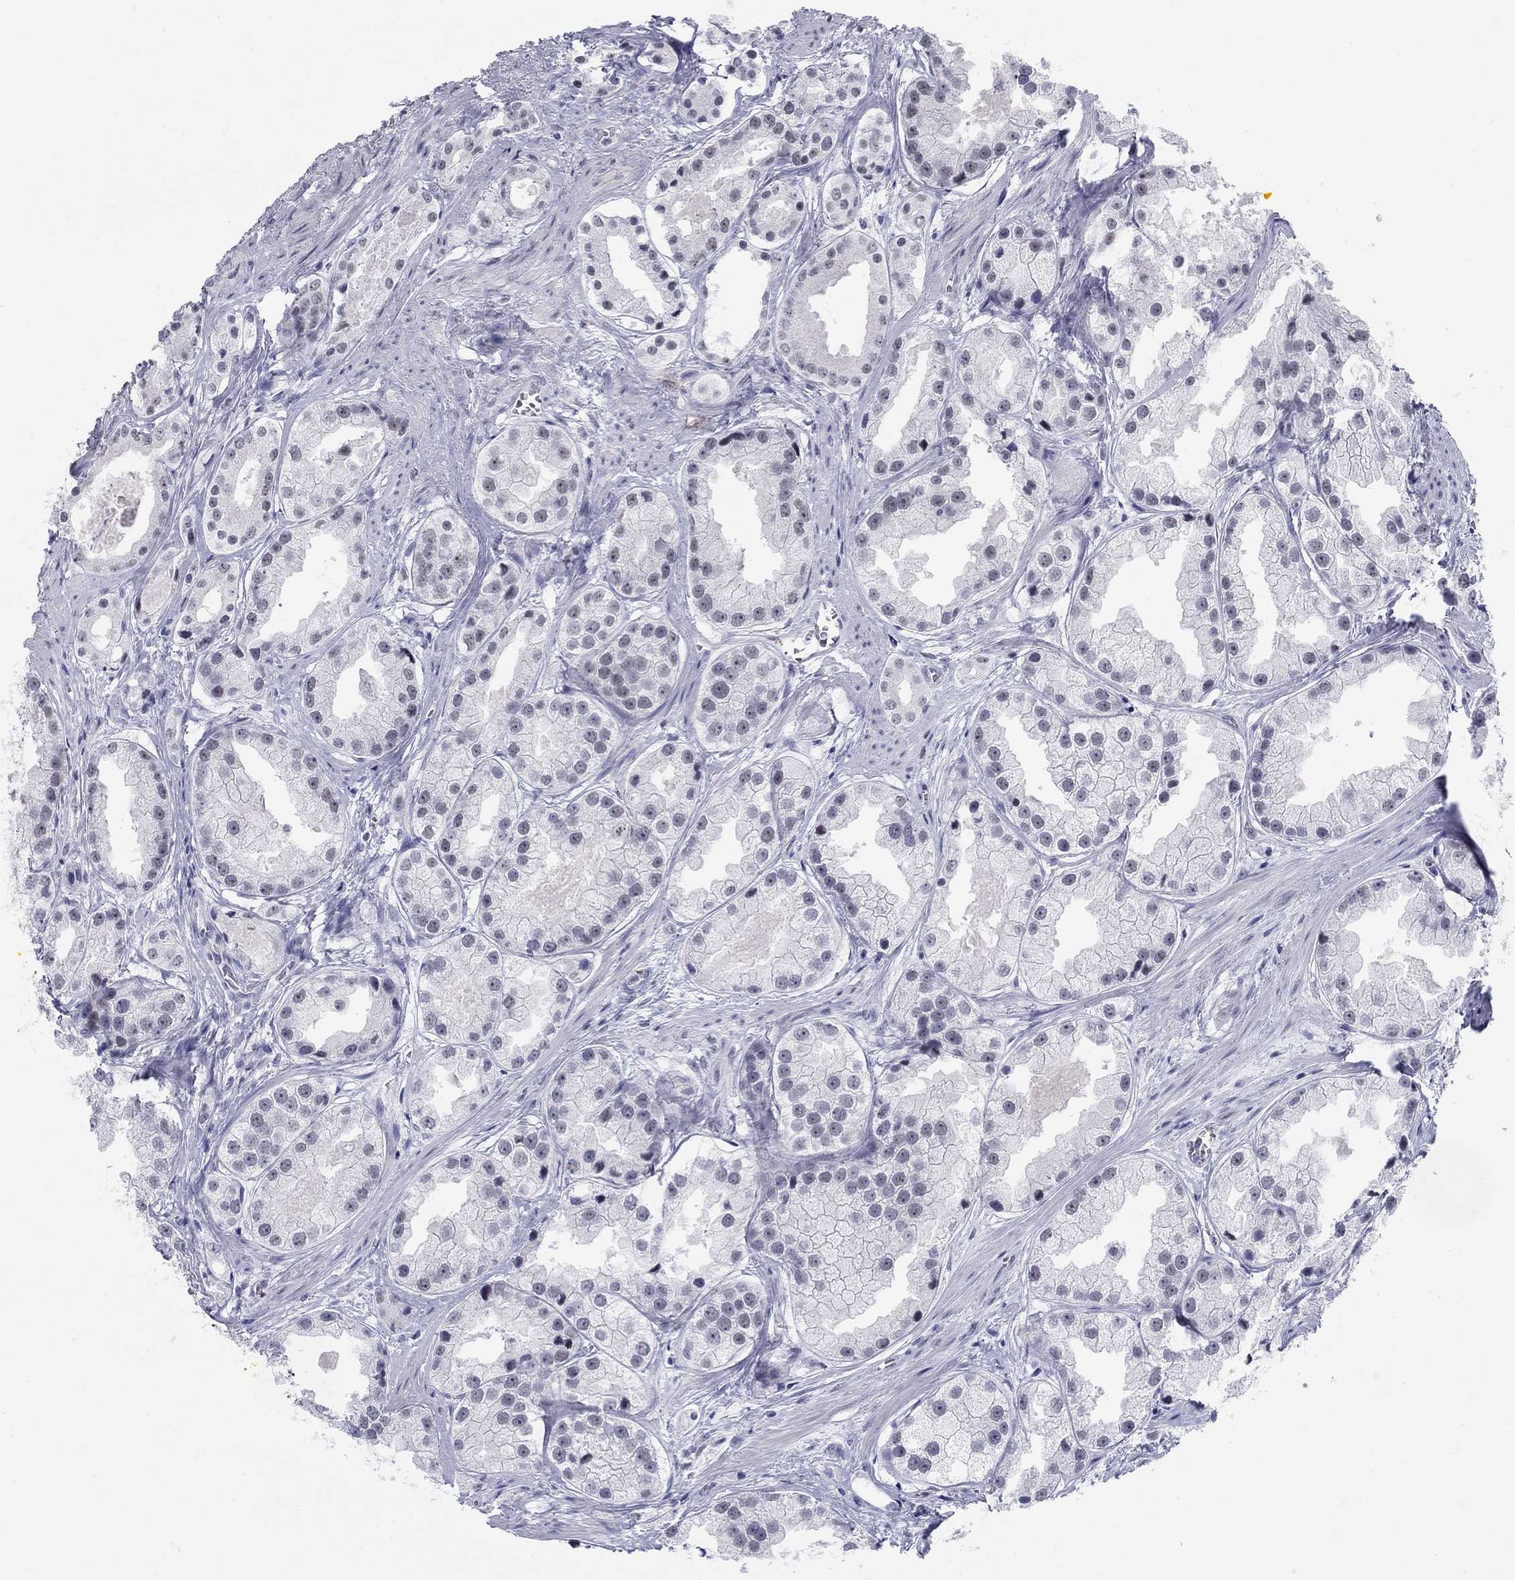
{"staining": {"intensity": "negative", "quantity": "none", "location": "none"}, "tissue": "prostate cancer", "cell_type": "Tumor cells", "image_type": "cancer", "snomed": [{"axis": "morphology", "description": "Adenocarcinoma, NOS"}, {"axis": "topography", "description": "Prostate"}], "caption": "Prostate adenocarcinoma was stained to show a protein in brown. There is no significant expression in tumor cells.", "gene": "DMTN", "patient": {"sex": "male", "age": 61}}